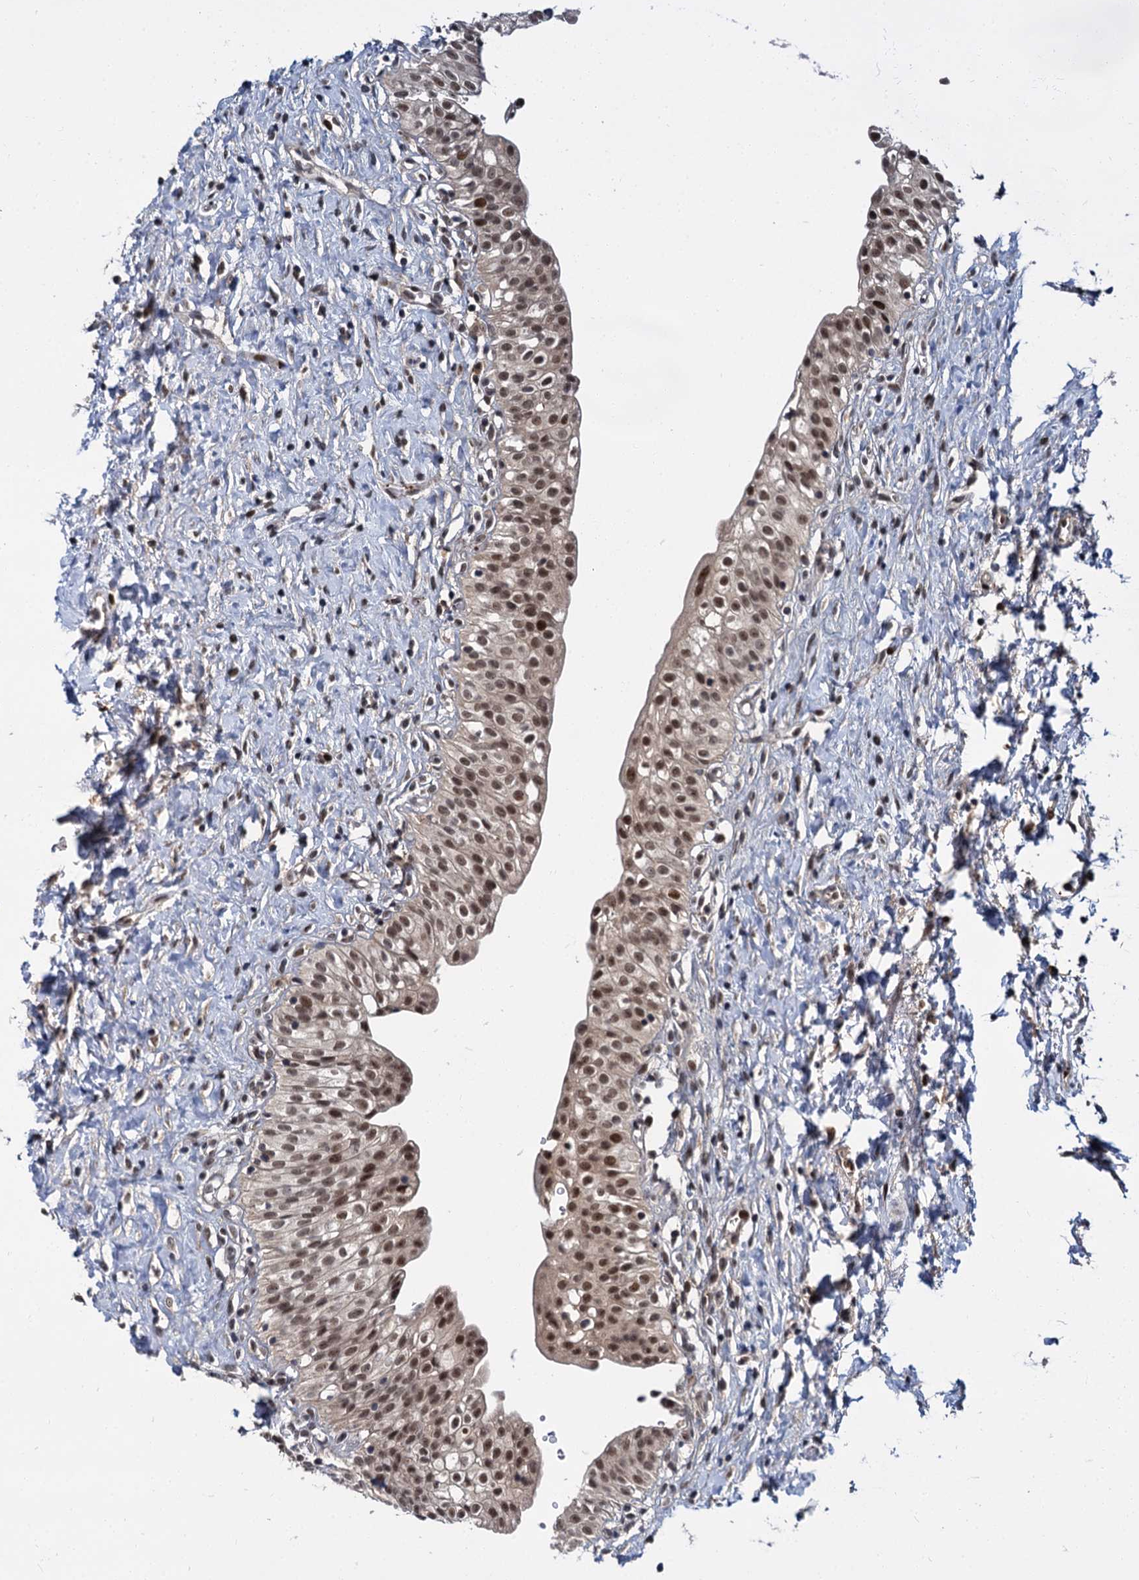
{"staining": {"intensity": "strong", "quantity": ">75%", "location": "nuclear"}, "tissue": "urinary bladder", "cell_type": "Urothelial cells", "image_type": "normal", "snomed": [{"axis": "morphology", "description": "Normal tissue, NOS"}, {"axis": "topography", "description": "Urinary bladder"}], "caption": "Urinary bladder stained for a protein displays strong nuclear positivity in urothelial cells. The protein is stained brown, and the nuclei are stained in blue (DAB IHC with brightfield microscopy, high magnification).", "gene": "MBD6", "patient": {"sex": "male", "age": 51}}